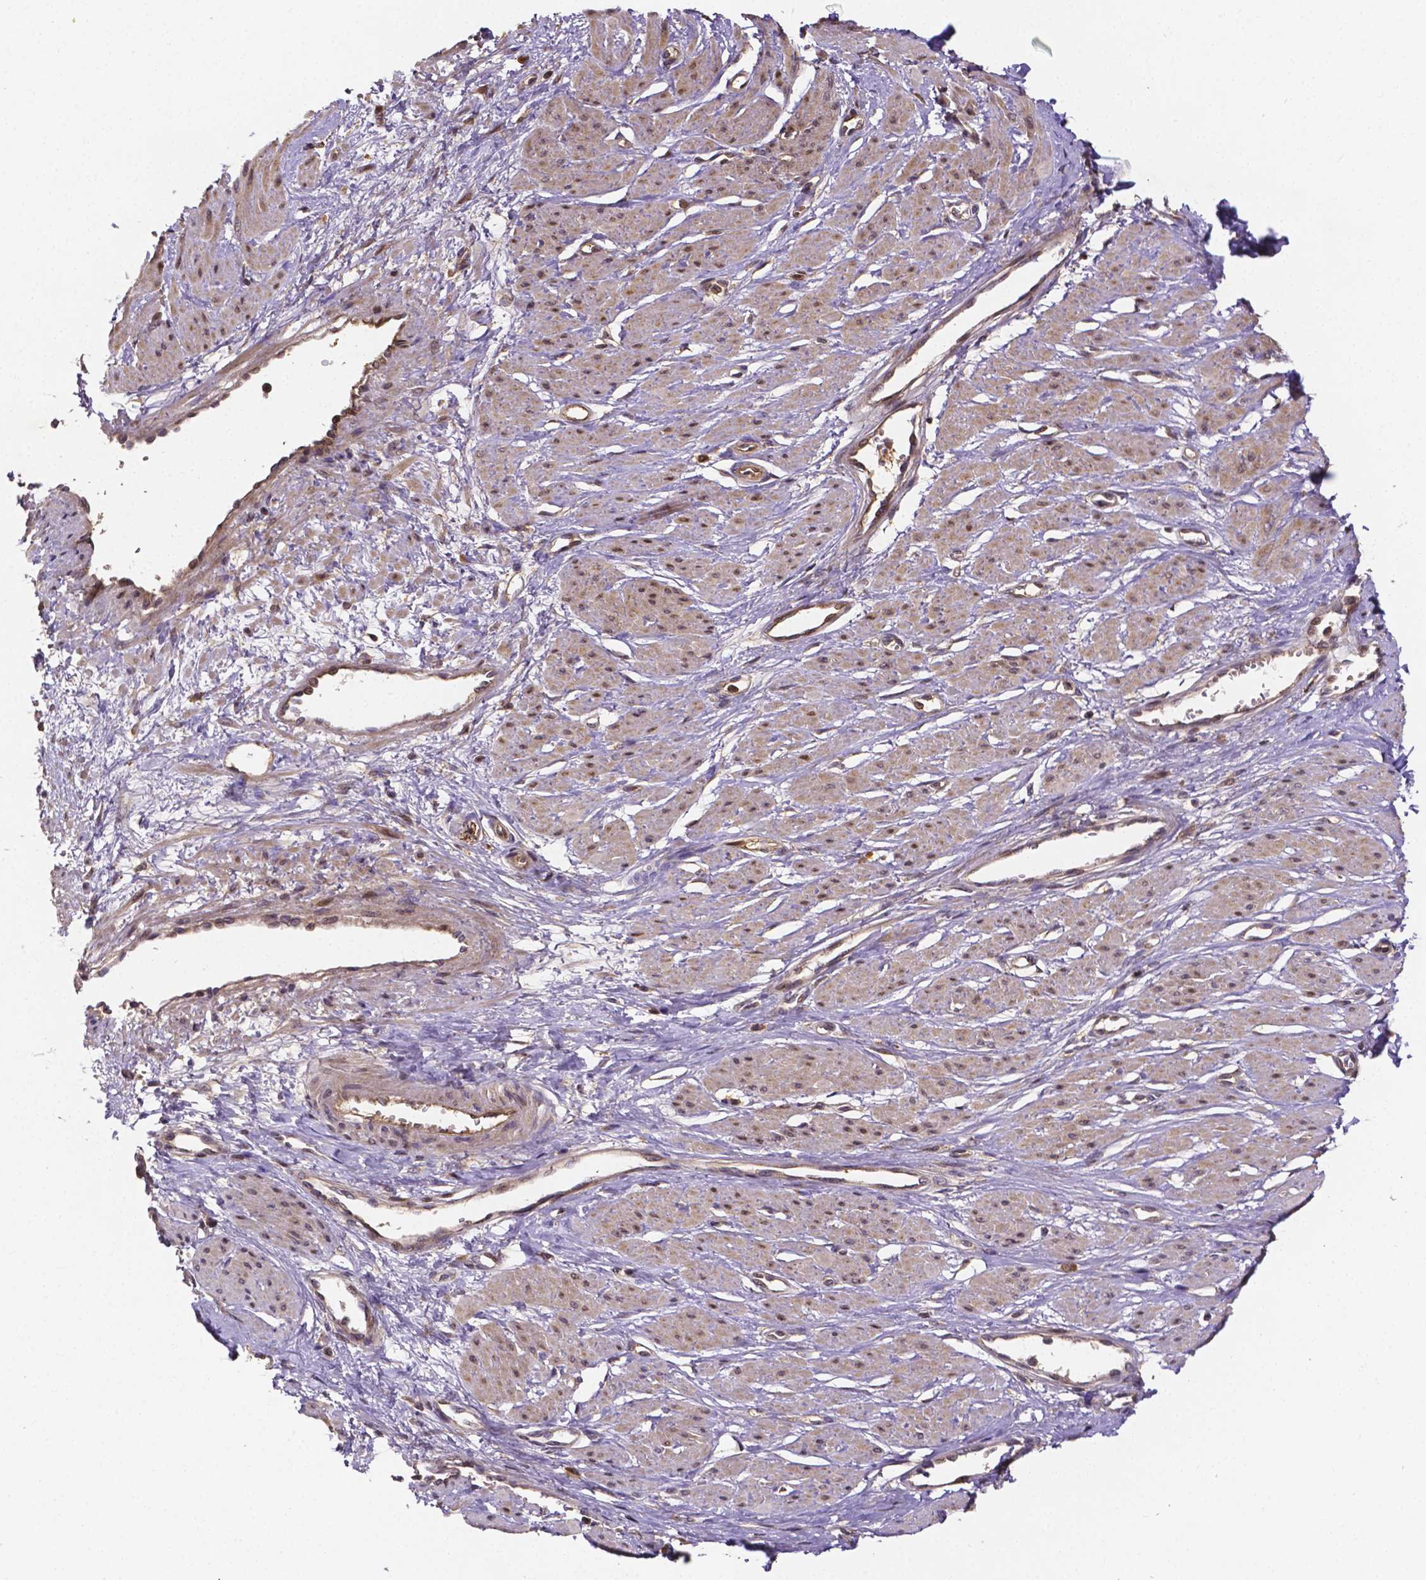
{"staining": {"intensity": "weak", "quantity": "25%-75%", "location": "cytoplasmic/membranous,nuclear"}, "tissue": "smooth muscle", "cell_type": "Smooth muscle cells", "image_type": "normal", "snomed": [{"axis": "morphology", "description": "Normal tissue, NOS"}, {"axis": "topography", "description": "Smooth muscle"}, {"axis": "topography", "description": "Uterus"}], "caption": "Smooth muscle cells show weak cytoplasmic/membranous,nuclear positivity in approximately 25%-75% of cells in benign smooth muscle.", "gene": "RNF123", "patient": {"sex": "female", "age": 39}}